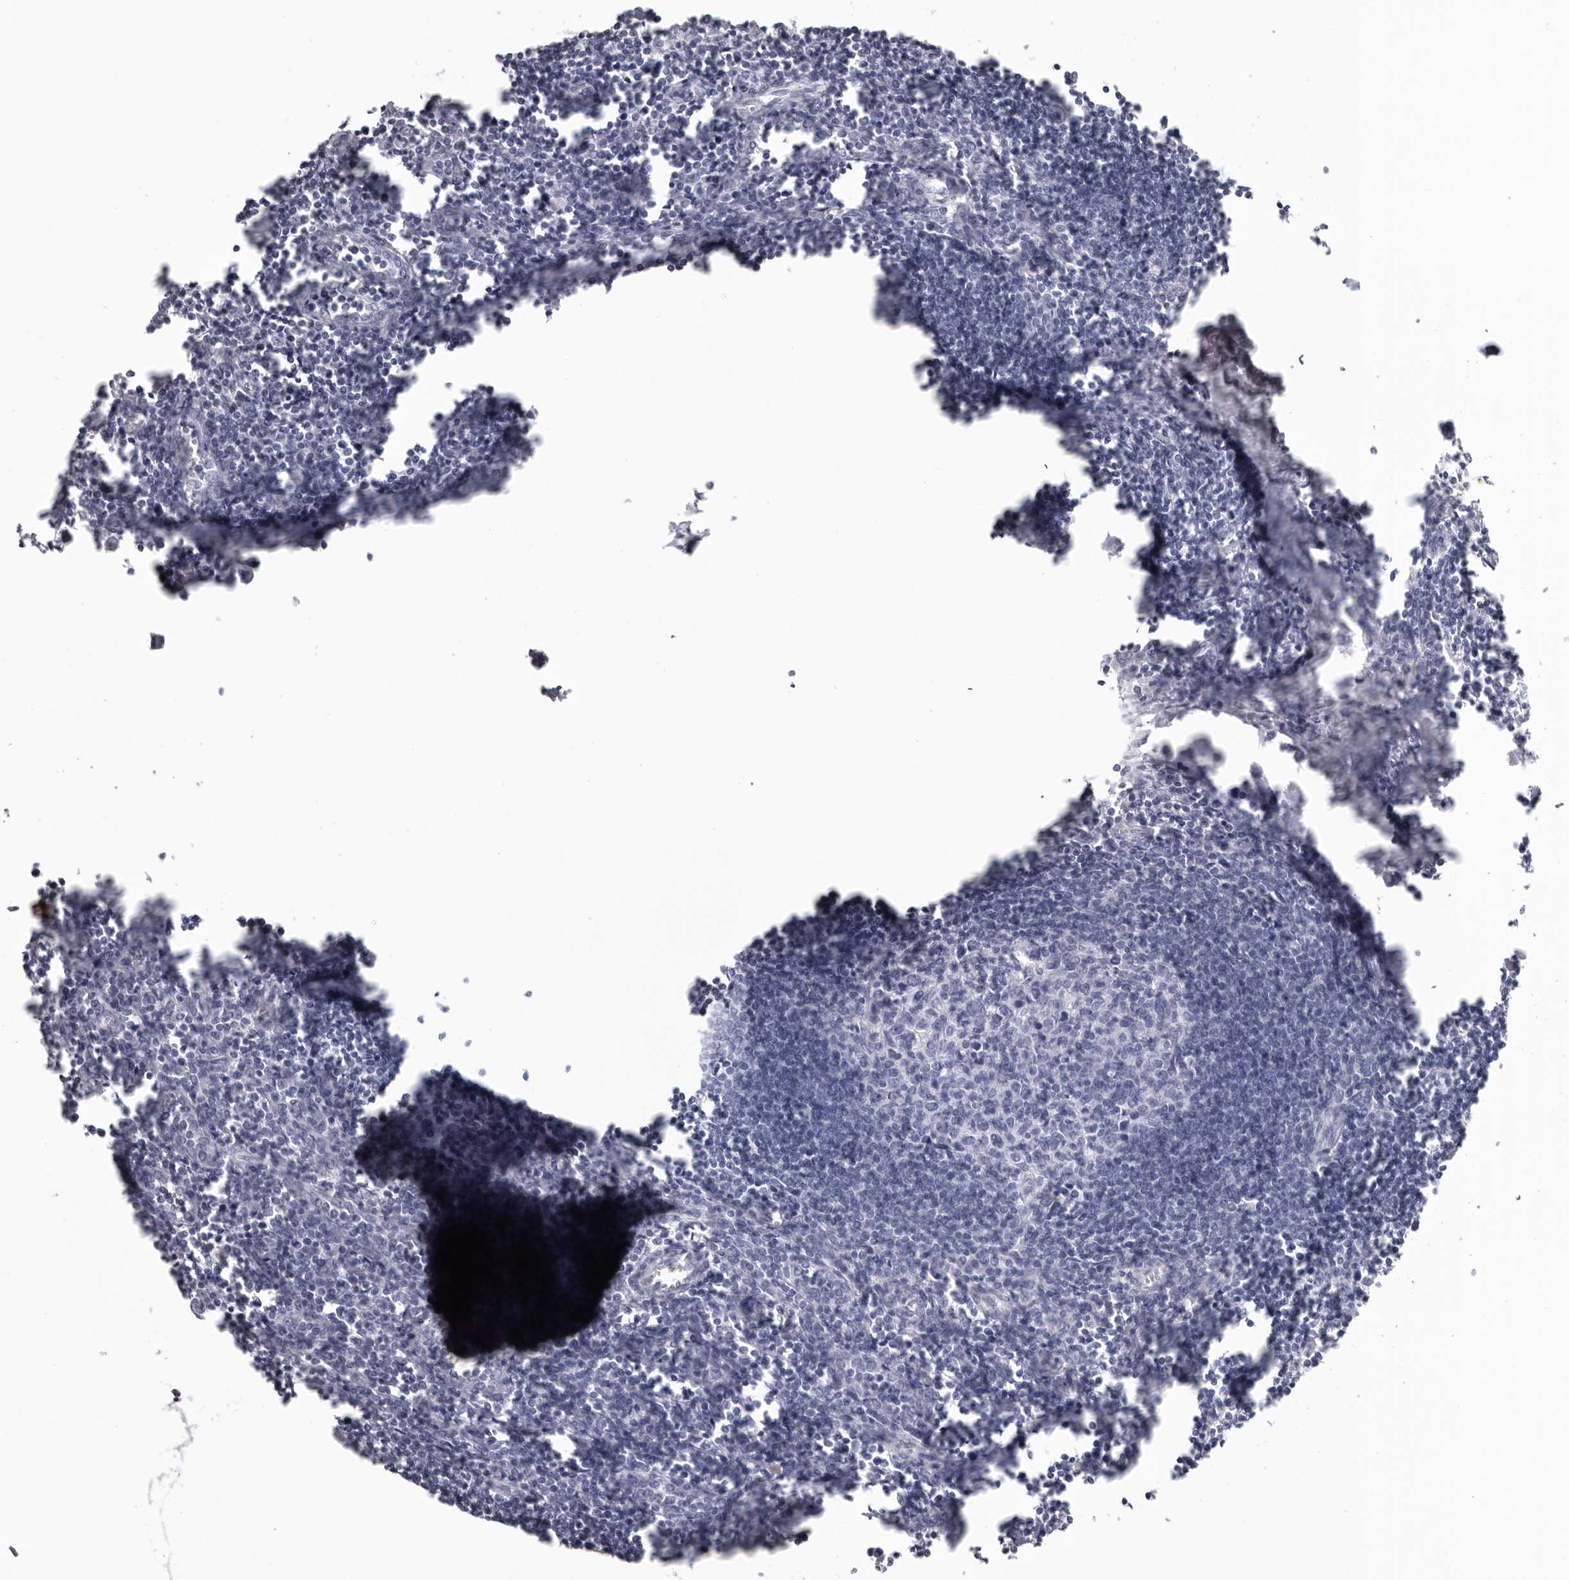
{"staining": {"intensity": "negative", "quantity": "none", "location": "none"}, "tissue": "lymph node", "cell_type": "Germinal center cells", "image_type": "normal", "snomed": [{"axis": "morphology", "description": "Normal tissue, NOS"}, {"axis": "morphology", "description": "Malignant melanoma, Metastatic site"}, {"axis": "topography", "description": "Lymph node"}], "caption": "This is an immunohistochemistry histopathology image of unremarkable human lymph node. There is no staining in germinal center cells.", "gene": "KLK9", "patient": {"sex": "male", "age": 41}}